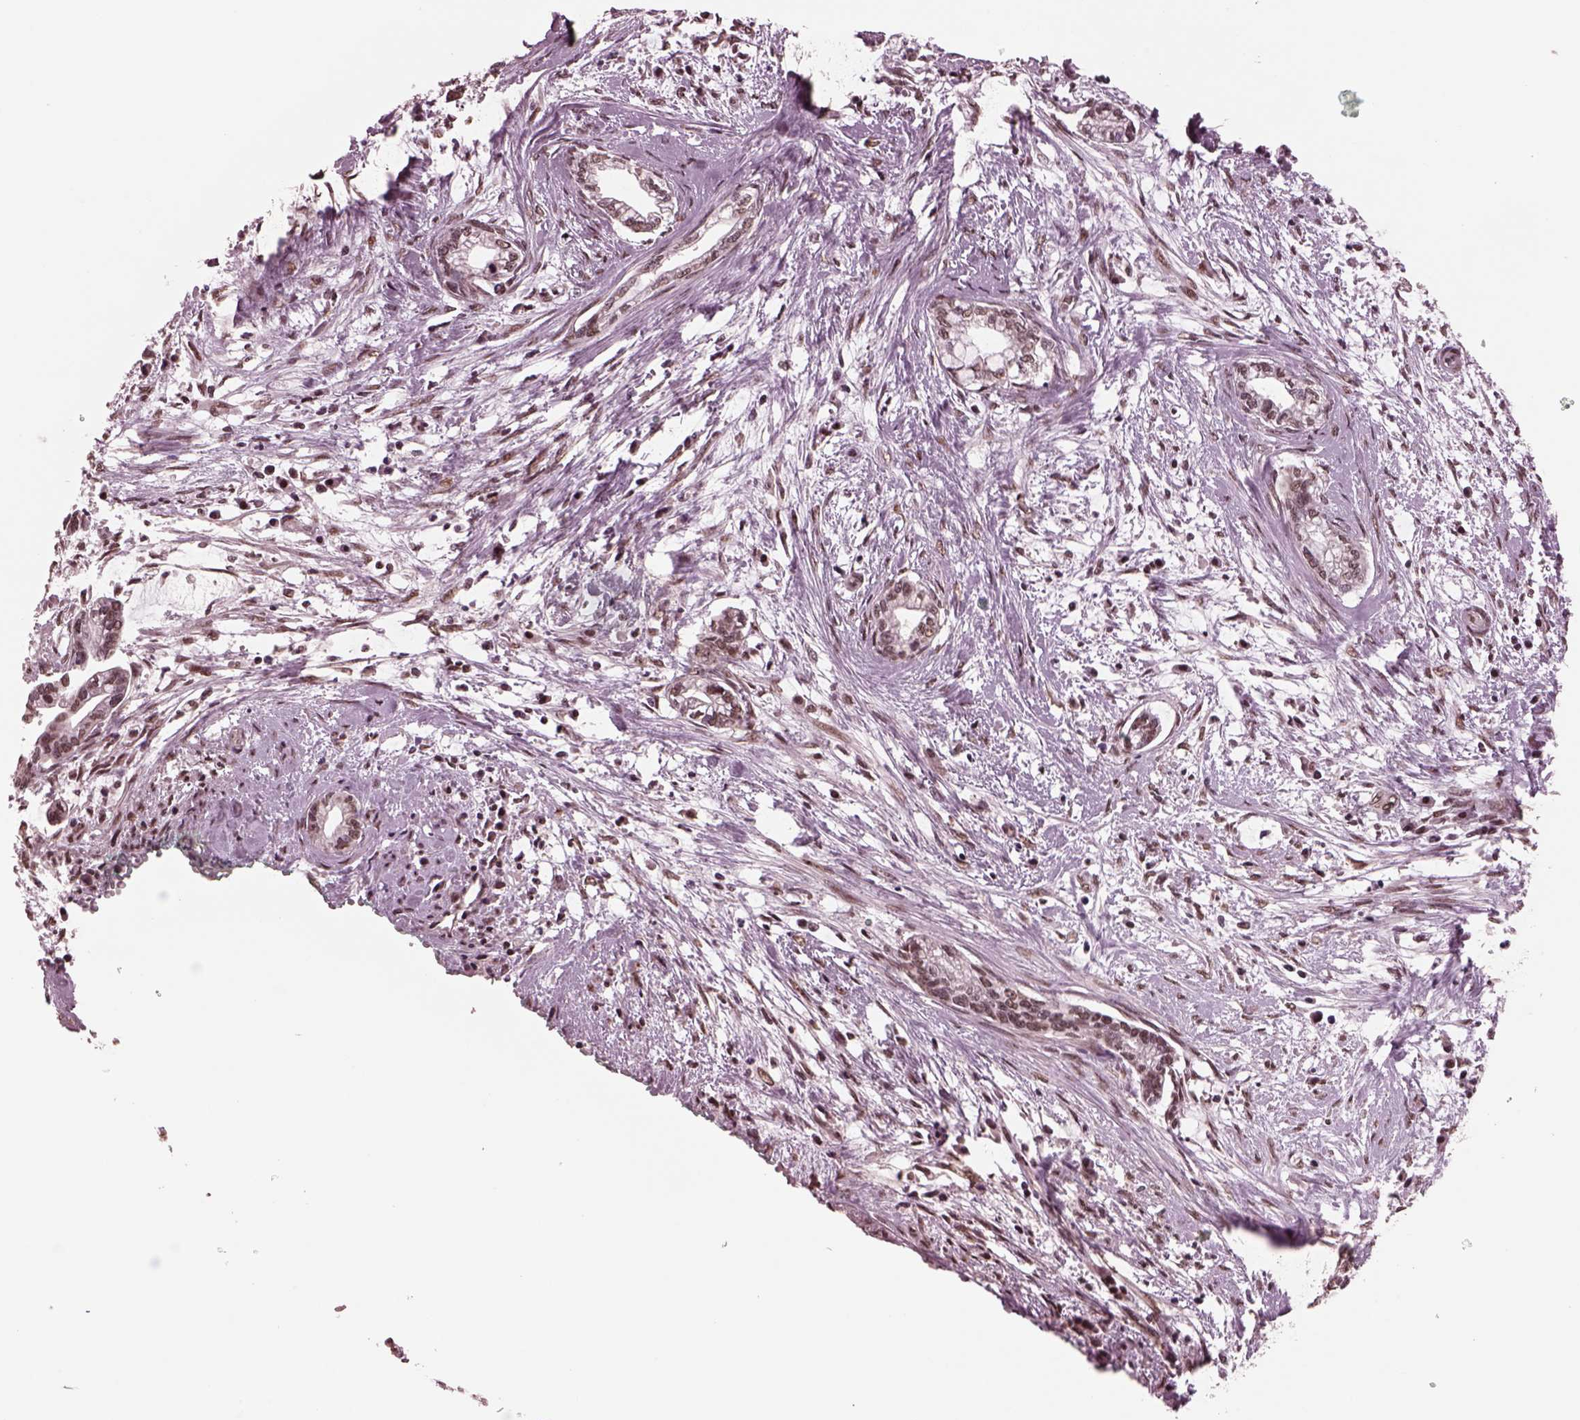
{"staining": {"intensity": "weak", "quantity": "25%-75%", "location": "nuclear"}, "tissue": "cervical cancer", "cell_type": "Tumor cells", "image_type": "cancer", "snomed": [{"axis": "morphology", "description": "Adenocarcinoma, NOS"}, {"axis": "topography", "description": "Cervix"}], "caption": "About 25%-75% of tumor cells in cervical adenocarcinoma exhibit weak nuclear protein positivity as visualized by brown immunohistochemical staining.", "gene": "NAP1L5", "patient": {"sex": "female", "age": 62}}